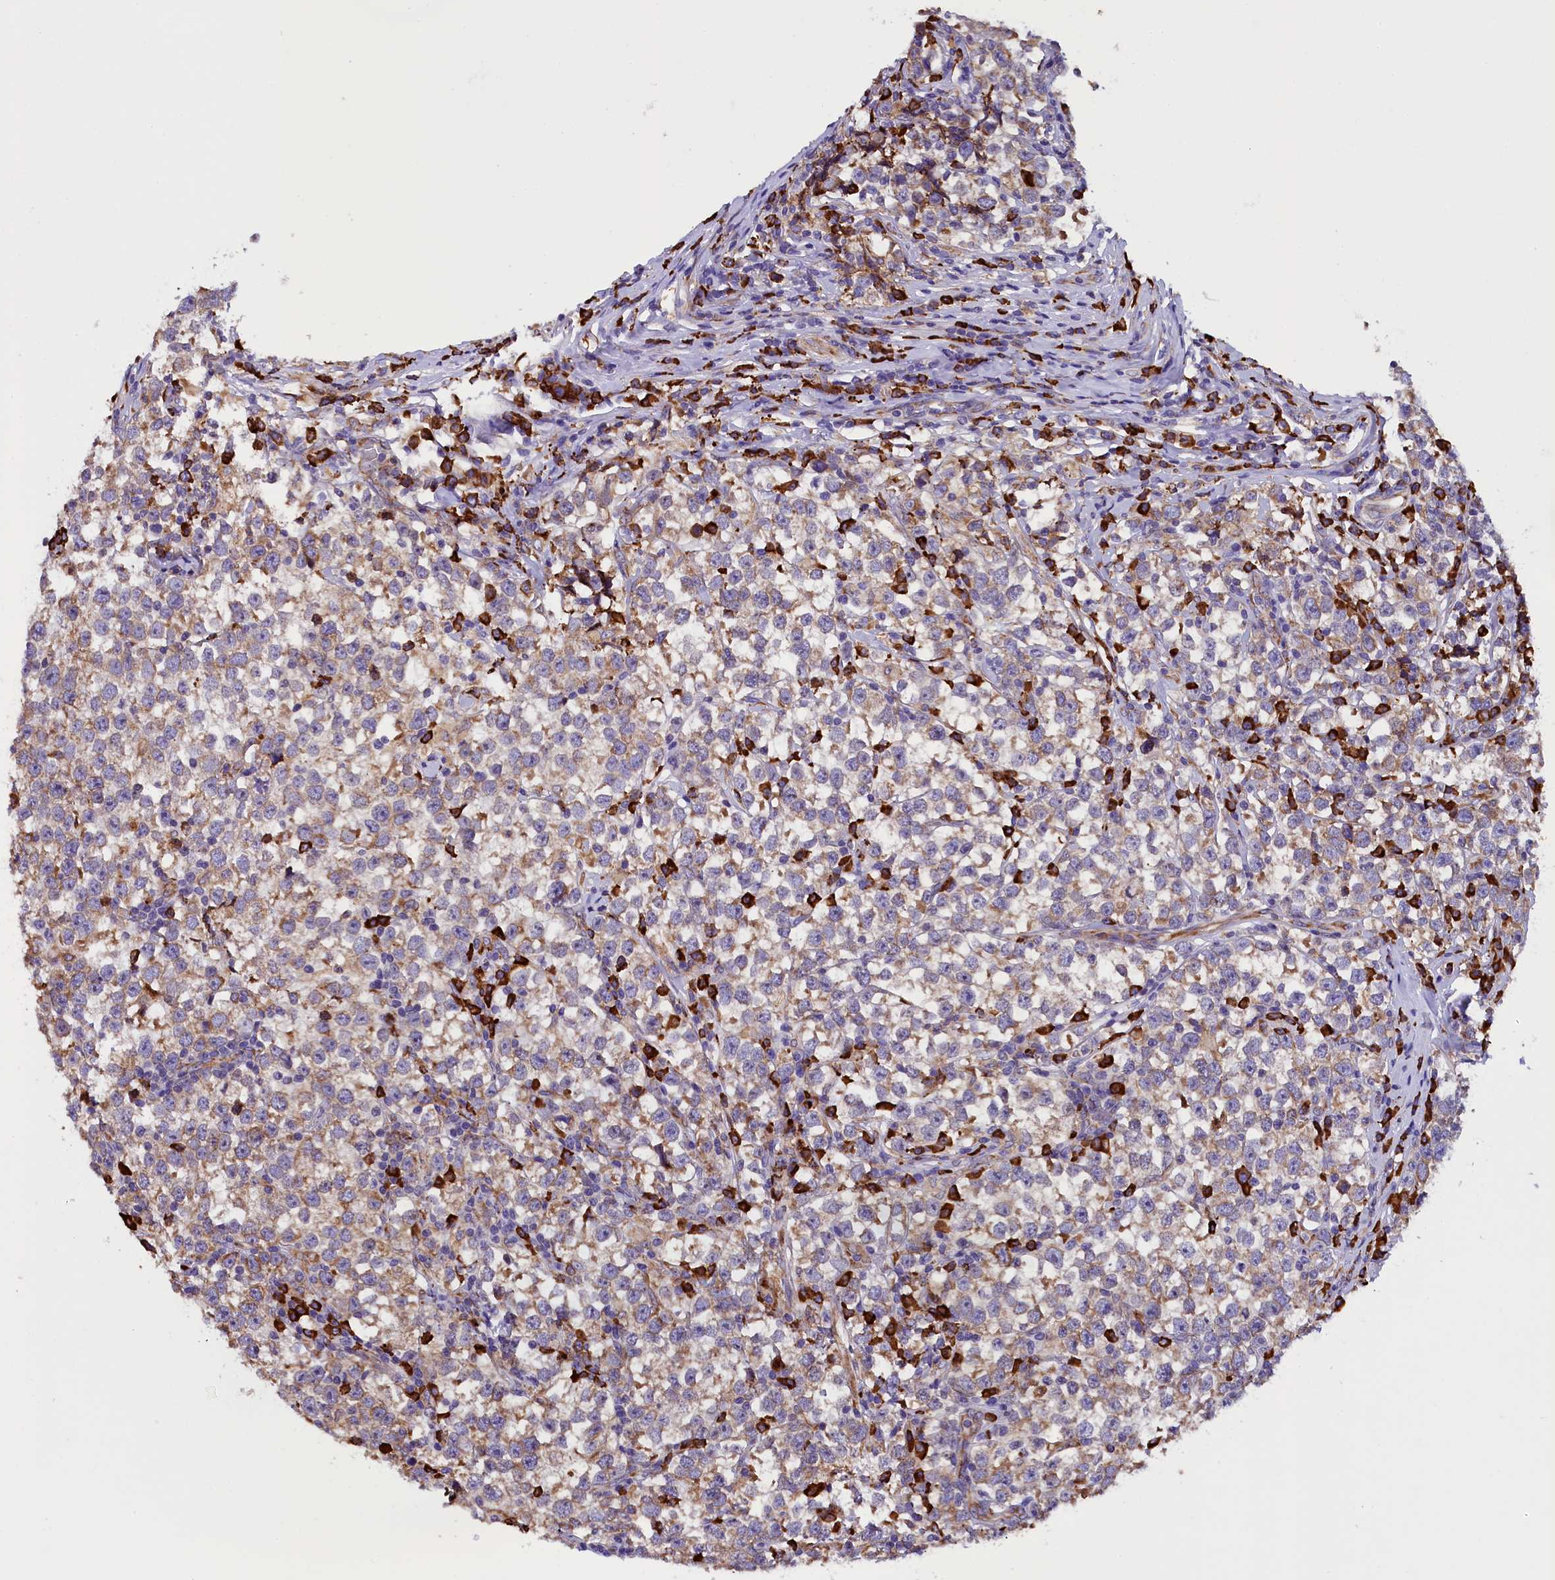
{"staining": {"intensity": "weak", "quantity": ">75%", "location": "cytoplasmic/membranous"}, "tissue": "testis cancer", "cell_type": "Tumor cells", "image_type": "cancer", "snomed": [{"axis": "morphology", "description": "Normal tissue, NOS"}, {"axis": "morphology", "description": "Seminoma, NOS"}, {"axis": "topography", "description": "Testis"}], "caption": "Immunohistochemical staining of seminoma (testis) displays low levels of weak cytoplasmic/membranous expression in about >75% of tumor cells.", "gene": "CAPS2", "patient": {"sex": "male", "age": 43}}